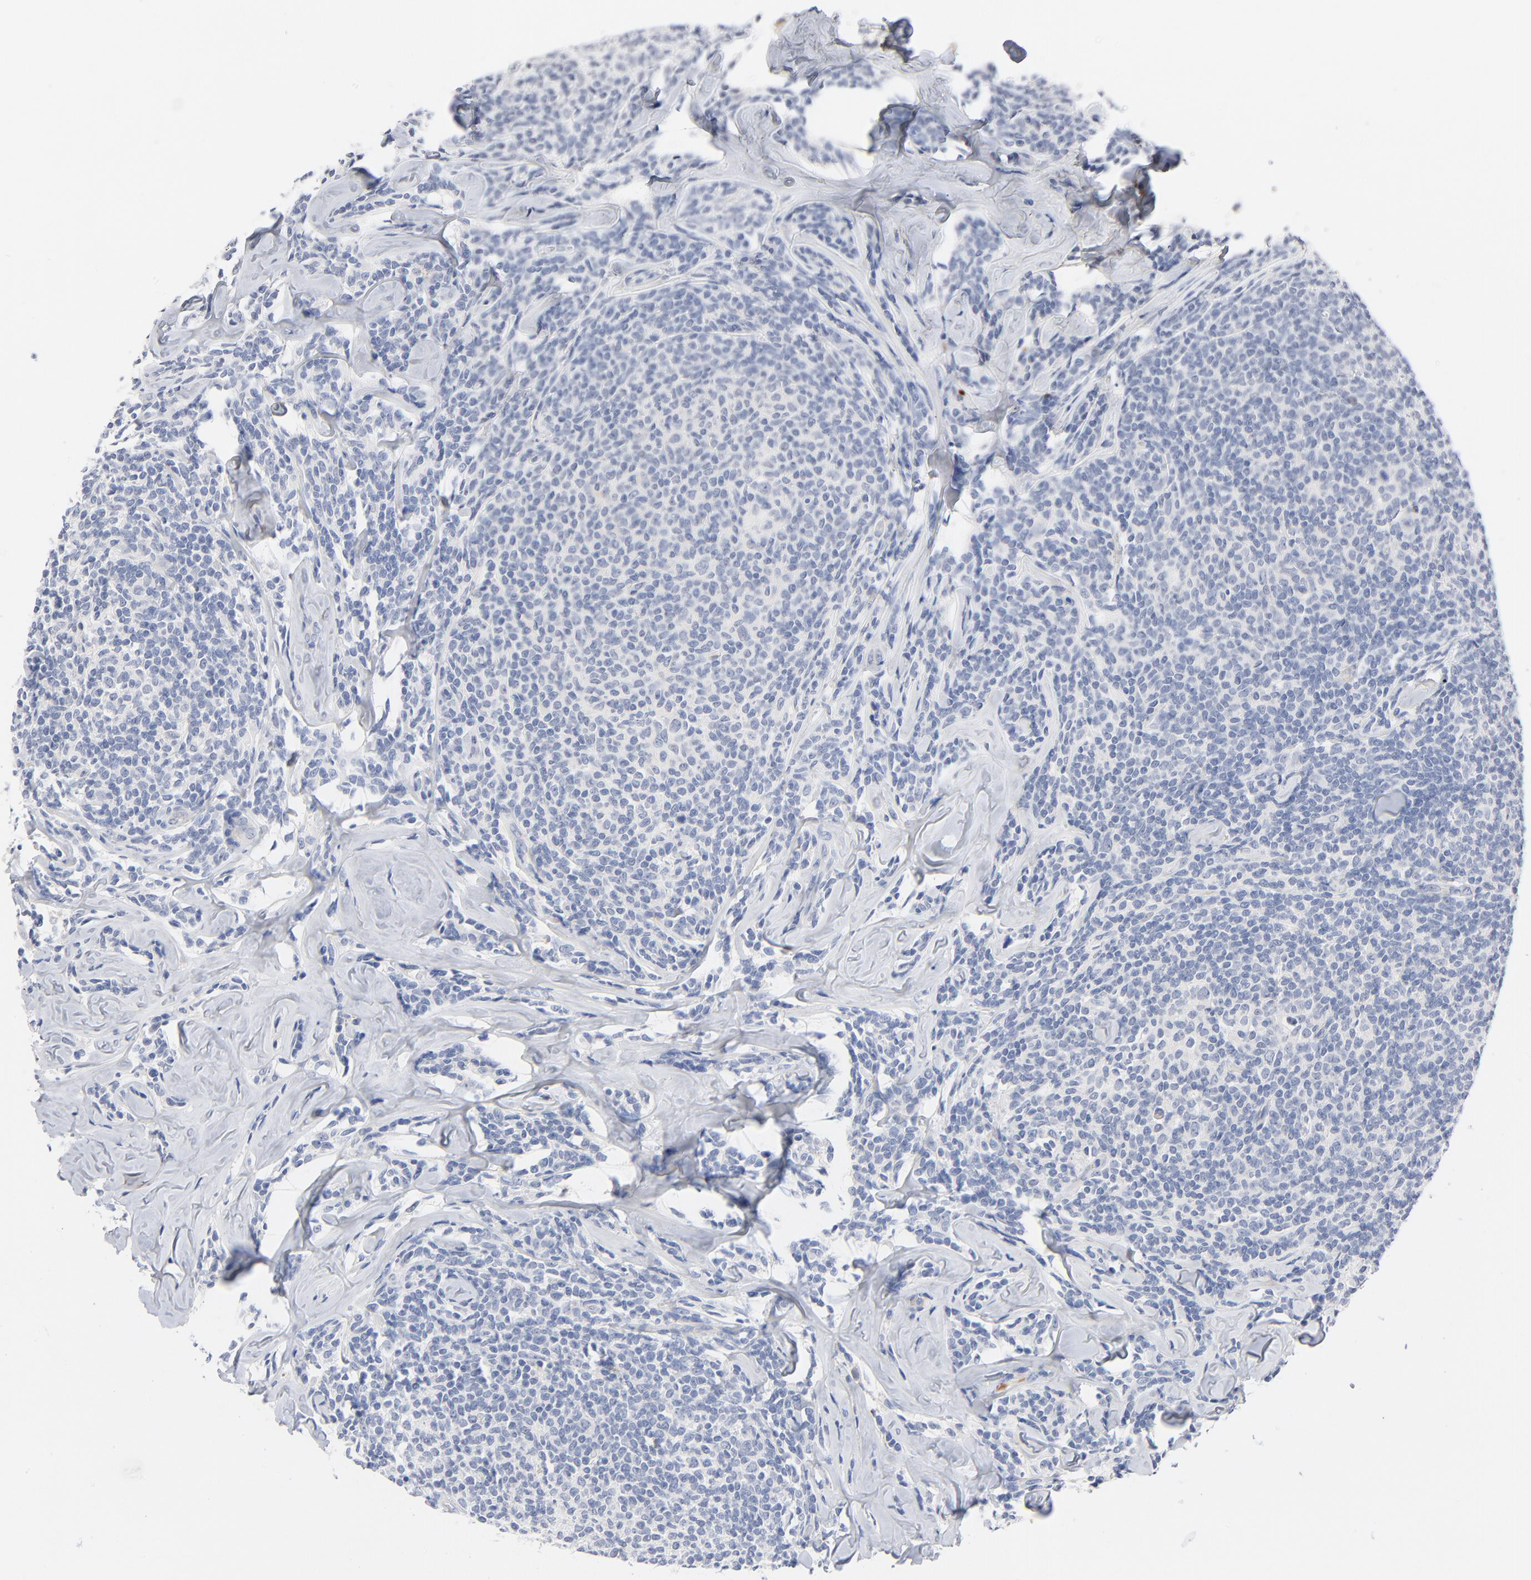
{"staining": {"intensity": "negative", "quantity": "none", "location": "none"}, "tissue": "lymphoma", "cell_type": "Tumor cells", "image_type": "cancer", "snomed": [{"axis": "morphology", "description": "Malignant lymphoma, non-Hodgkin's type, Low grade"}, {"axis": "topography", "description": "Lymph node"}], "caption": "IHC image of human lymphoma stained for a protein (brown), which reveals no expression in tumor cells. (Brightfield microscopy of DAB immunohistochemistry at high magnification).", "gene": "SERPINA4", "patient": {"sex": "female", "age": 56}}